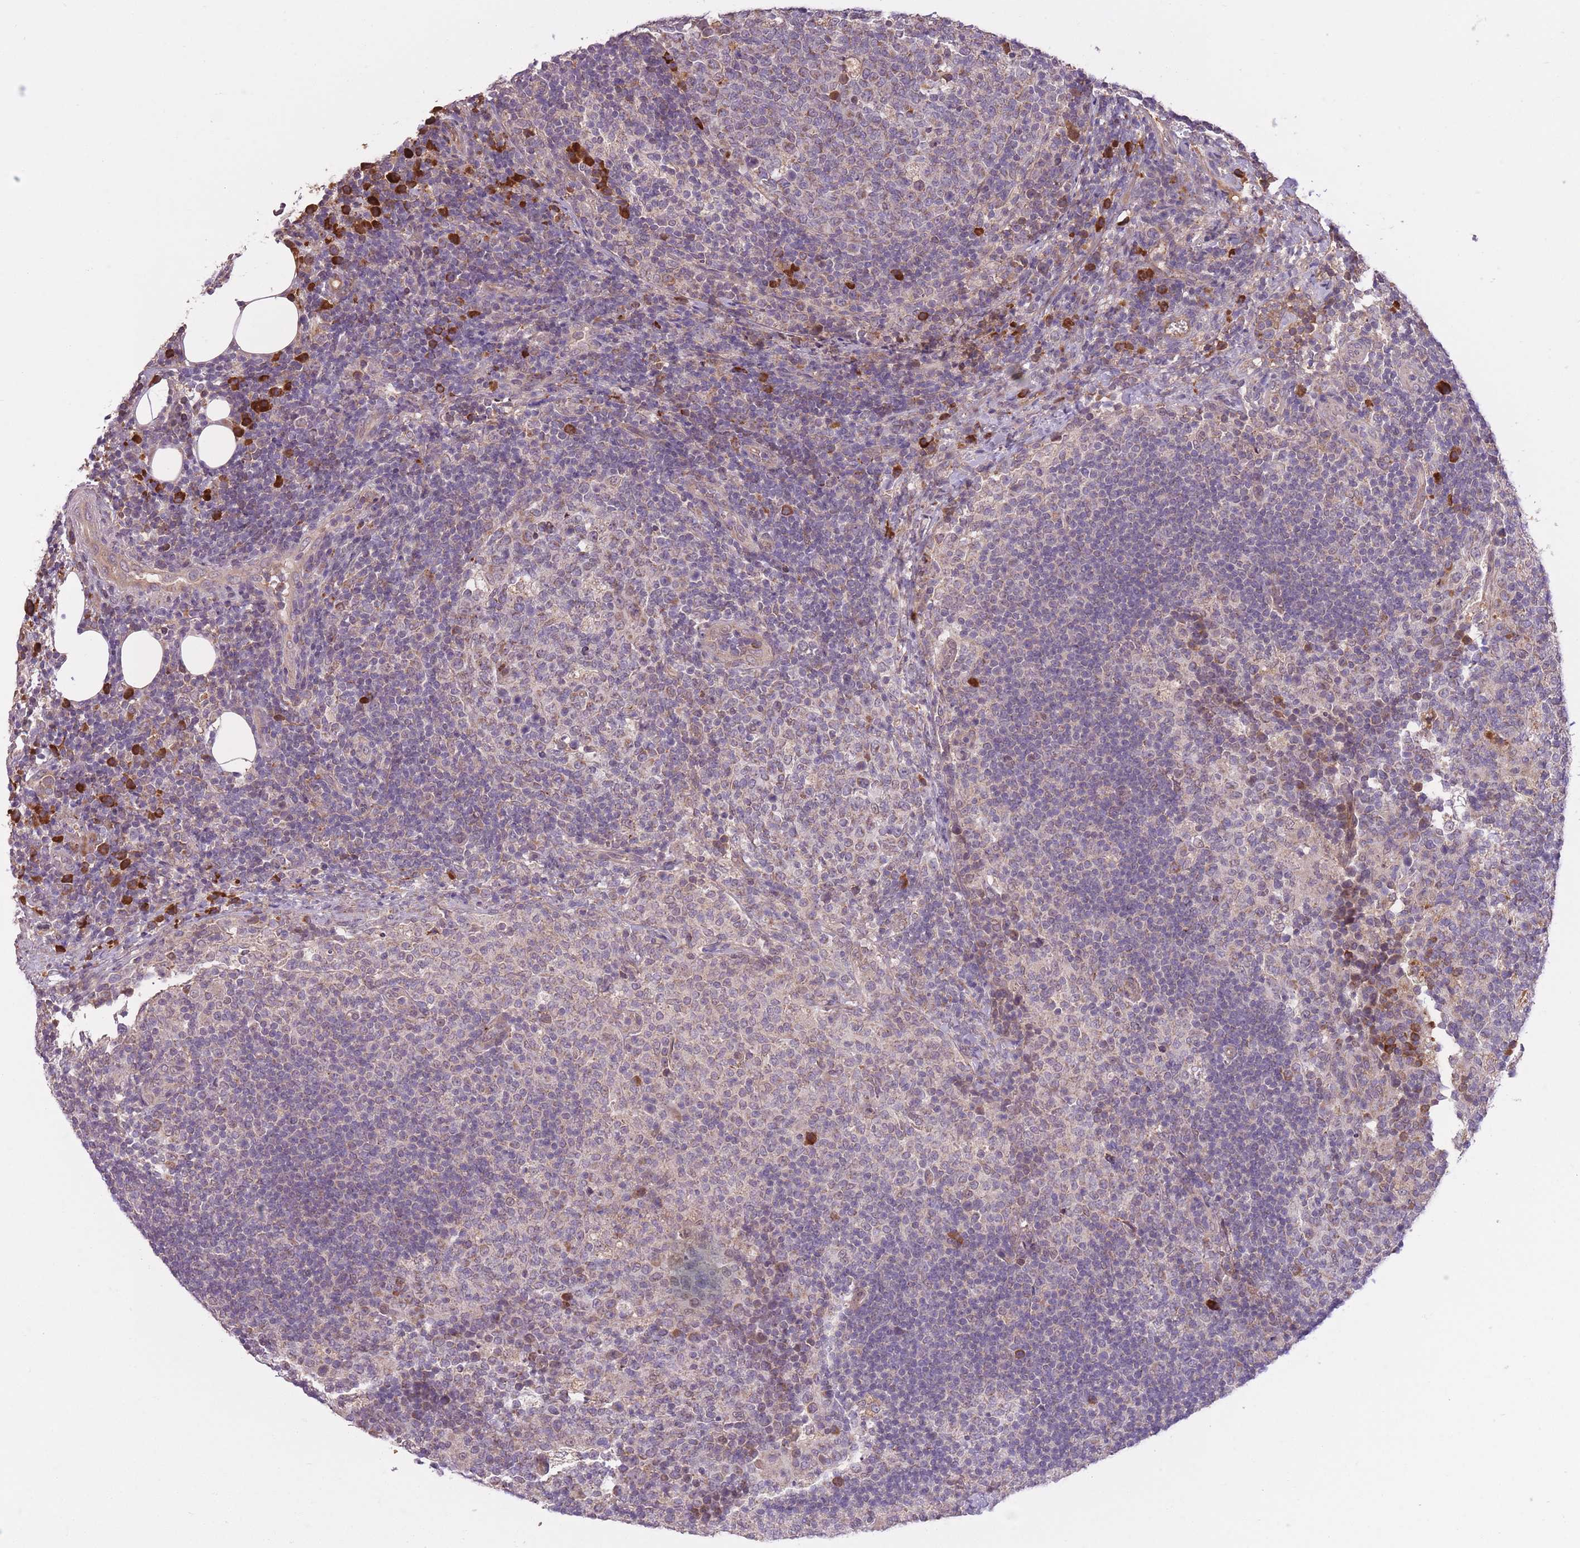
{"staining": {"intensity": "weak", "quantity": "25%-75%", "location": "cytoplasmic/membranous"}, "tissue": "lymph node", "cell_type": "Germinal center cells", "image_type": "normal", "snomed": [{"axis": "morphology", "description": "Normal tissue, NOS"}, {"axis": "topography", "description": "Lymph node"}], "caption": "Protein staining by immunohistochemistry displays weak cytoplasmic/membranous expression in approximately 25%-75% of germinal center cells in benign lymph node. Nuclei are stained in blue.", "gene": "POLR3F", "patient": {"sex": "female", "age": 31}}